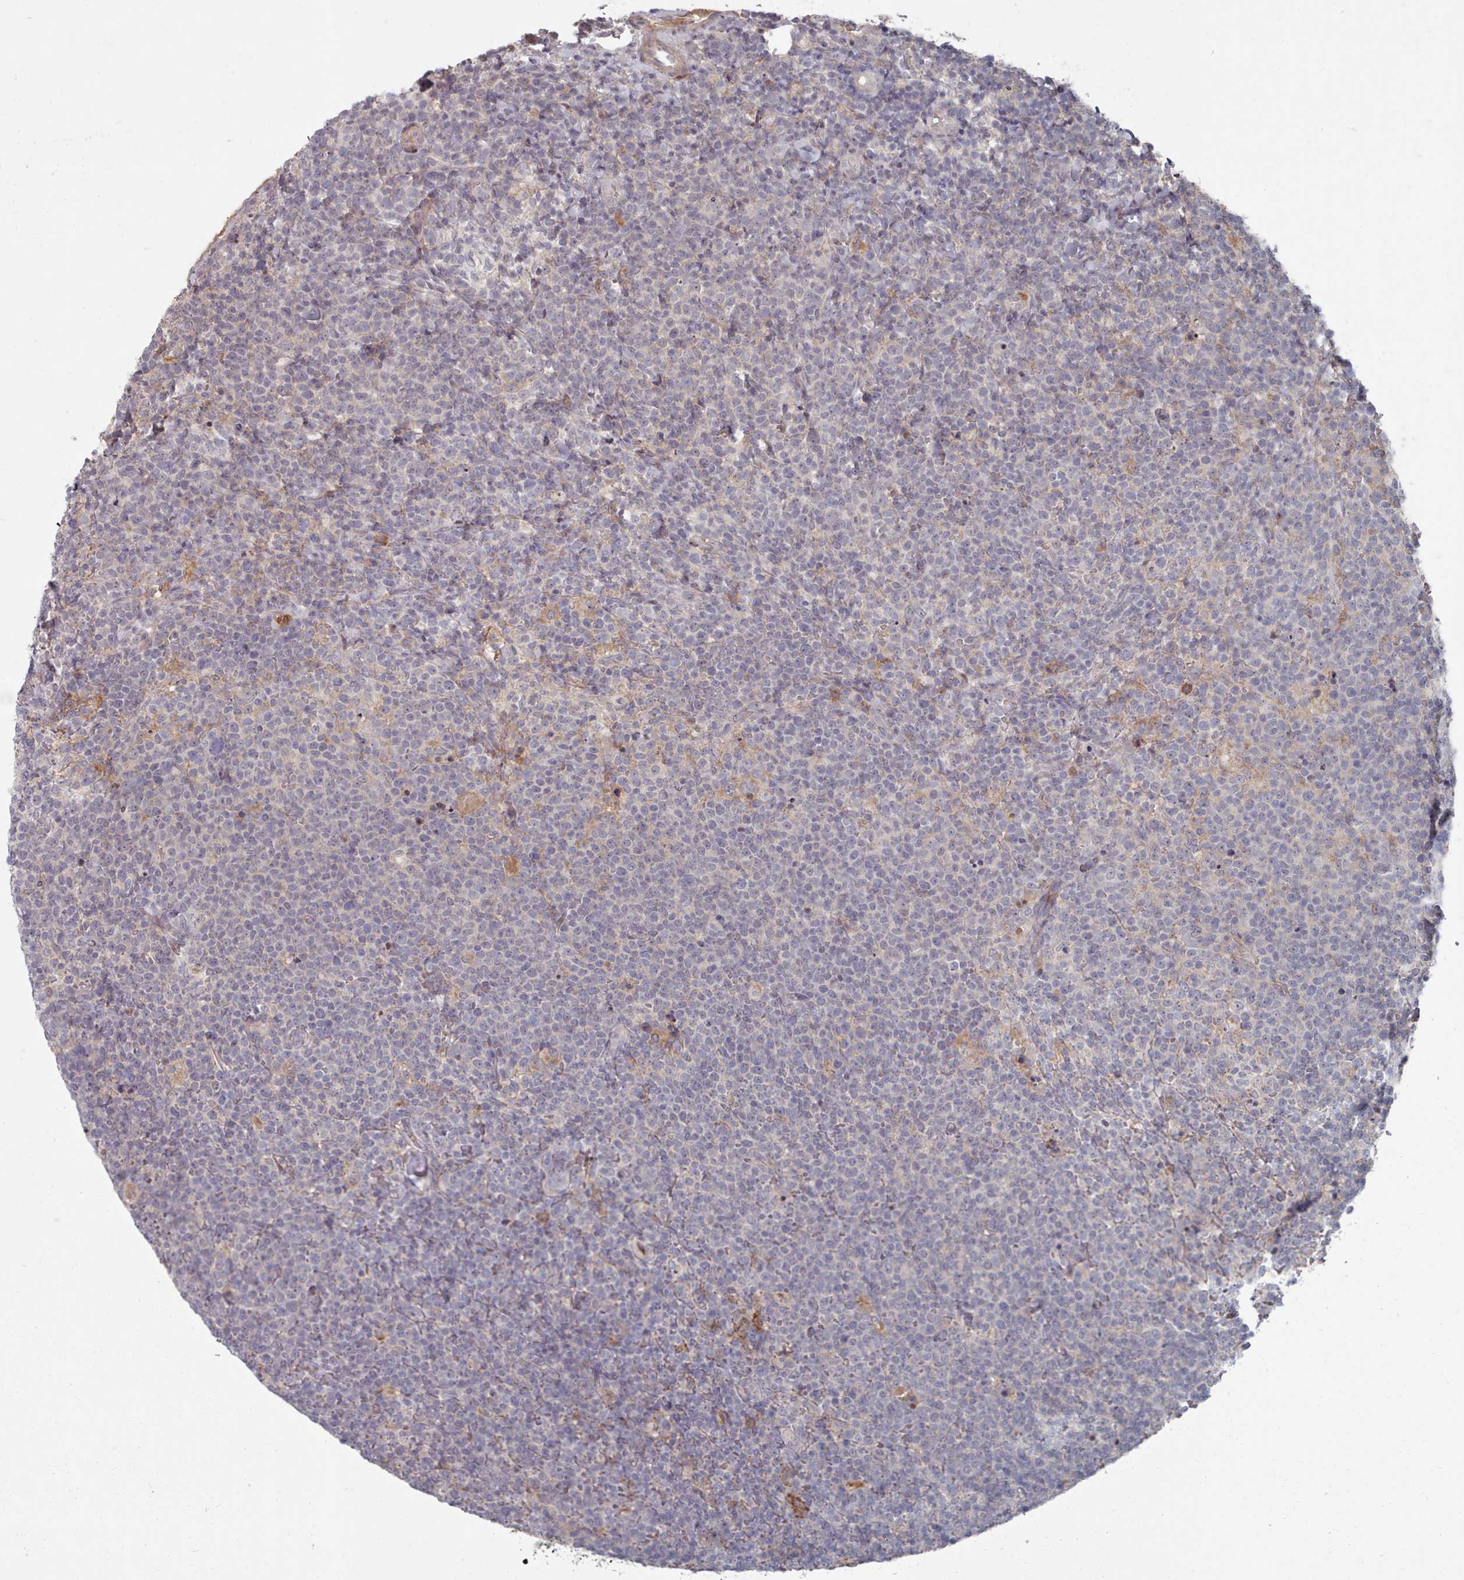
{"staining": {"intensity": "negative", "quantity": "none", "location": "none"}, "tissue": "lymphoma", "cell_type": "Tumor cells", "image_type": "cancer", "snomed": [{"axis": "morphology", "description": "Malignant lymphoma, non-Hodgkin's type, High grade"}, {"axis": "topography", "description": "Lymph node"}], "caption": "IHC image of neoplastic tissue: human malignant lymphoma, non-Hodgkin's type (high-grade) stained with DAB (3,3'-diaminobenzidine) reveals no significant protein staining in tumor cells.", "gene": "COL8A2", "patient": {"sex": "male", "age": 61}}